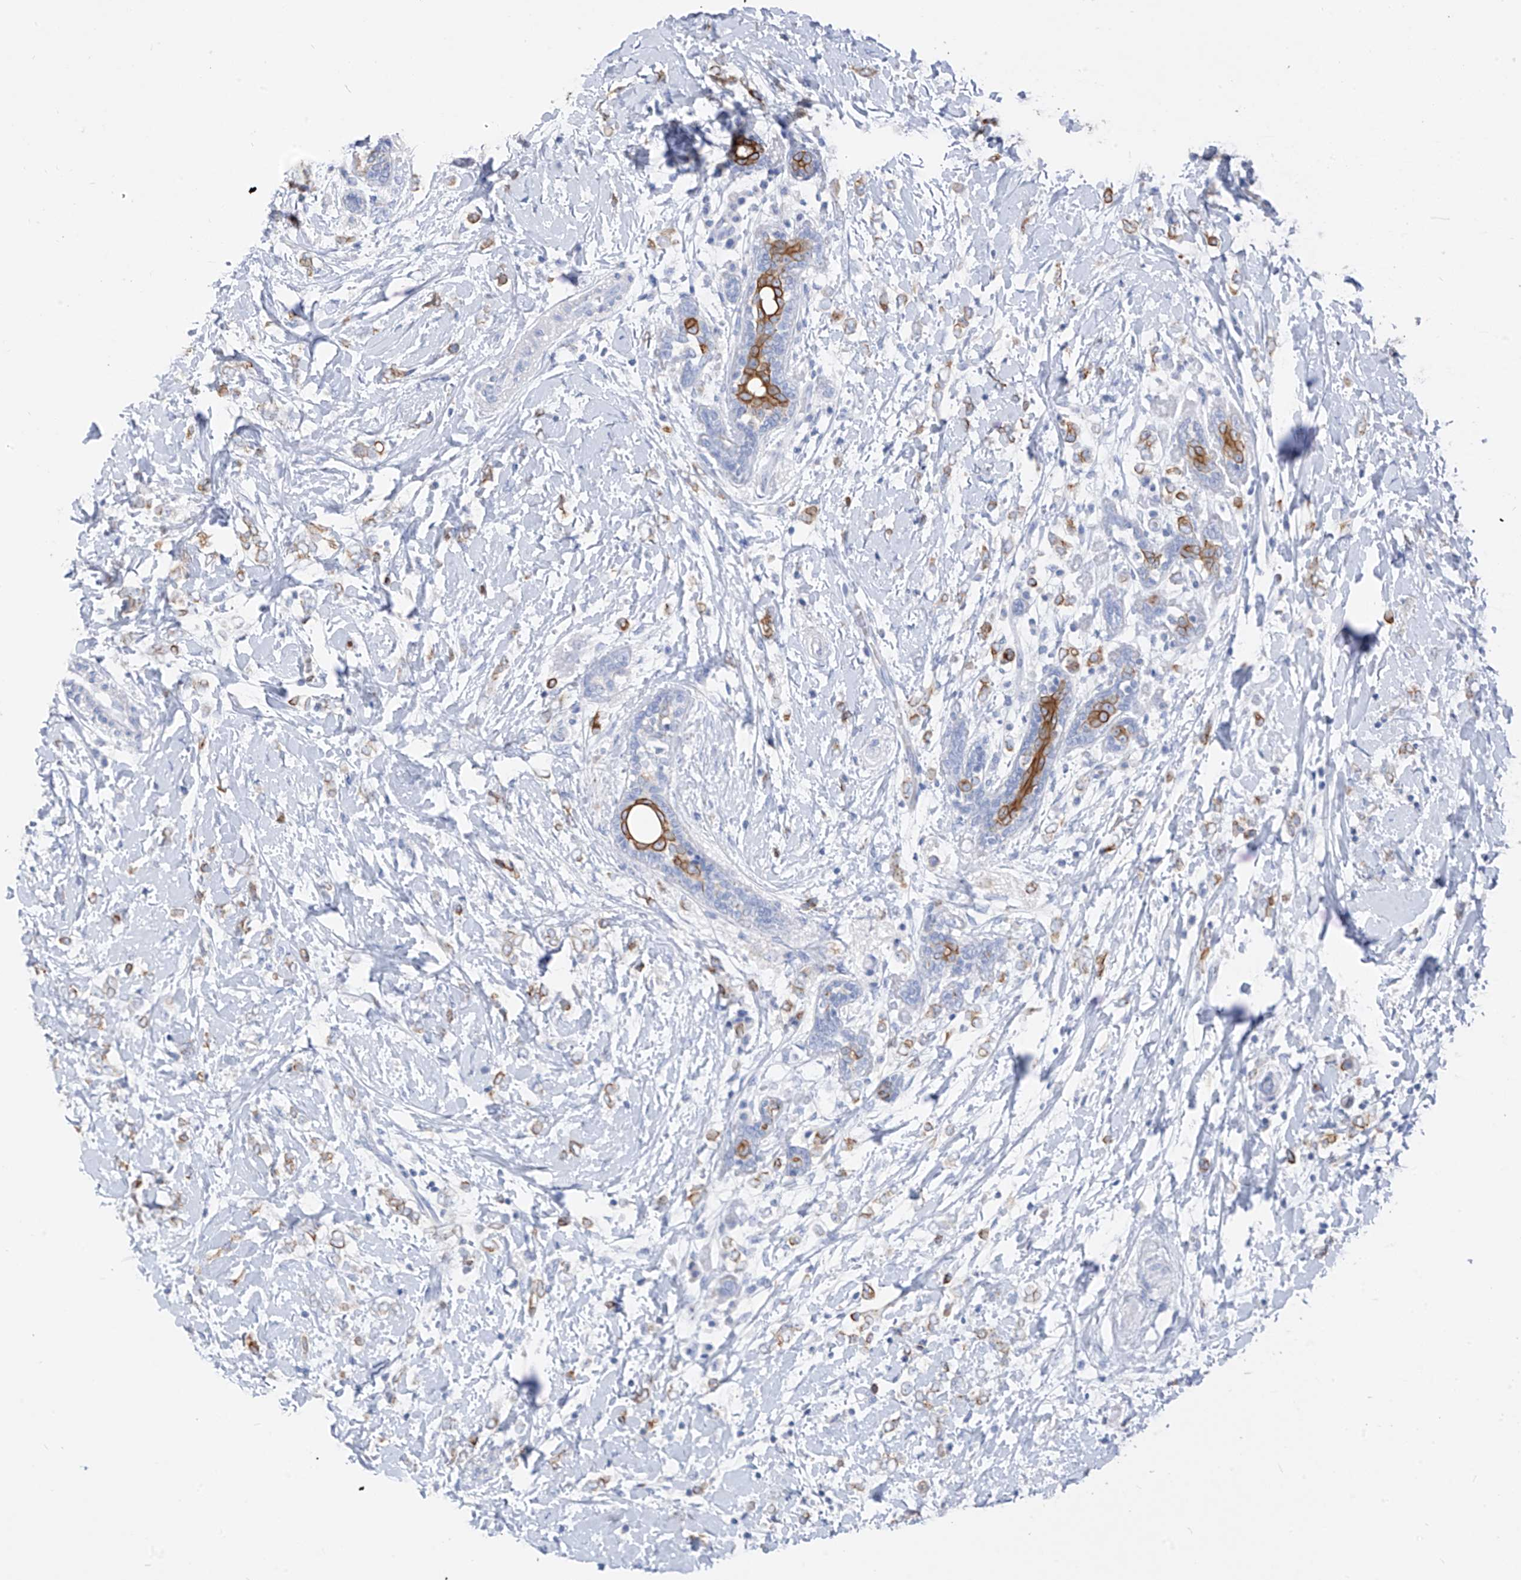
{"staining": {"intensity": "moderate", "quantity": "25%-75%", "location": "cytoplasmic/membranous"}, "tissue": "breast cancer", "cell_type": "Tumor cells", "image_type": "cancer", "snomed": [{"axis": "morphology", "description": "Normal tissue, NOS"}, {"axis": "morphology", "description": "Lobular carcinoma"}, {"axis": "topography", "description": "Breast"}], "caption": "Protein staining by immunohistochemistry demonstrates moderate cytoplasmic/membranous expression in about 25%-75% of tumor cells in breast cancer.", "gene": "PAFAH1B3", "patient": {"sex": "female", "age": 47}}